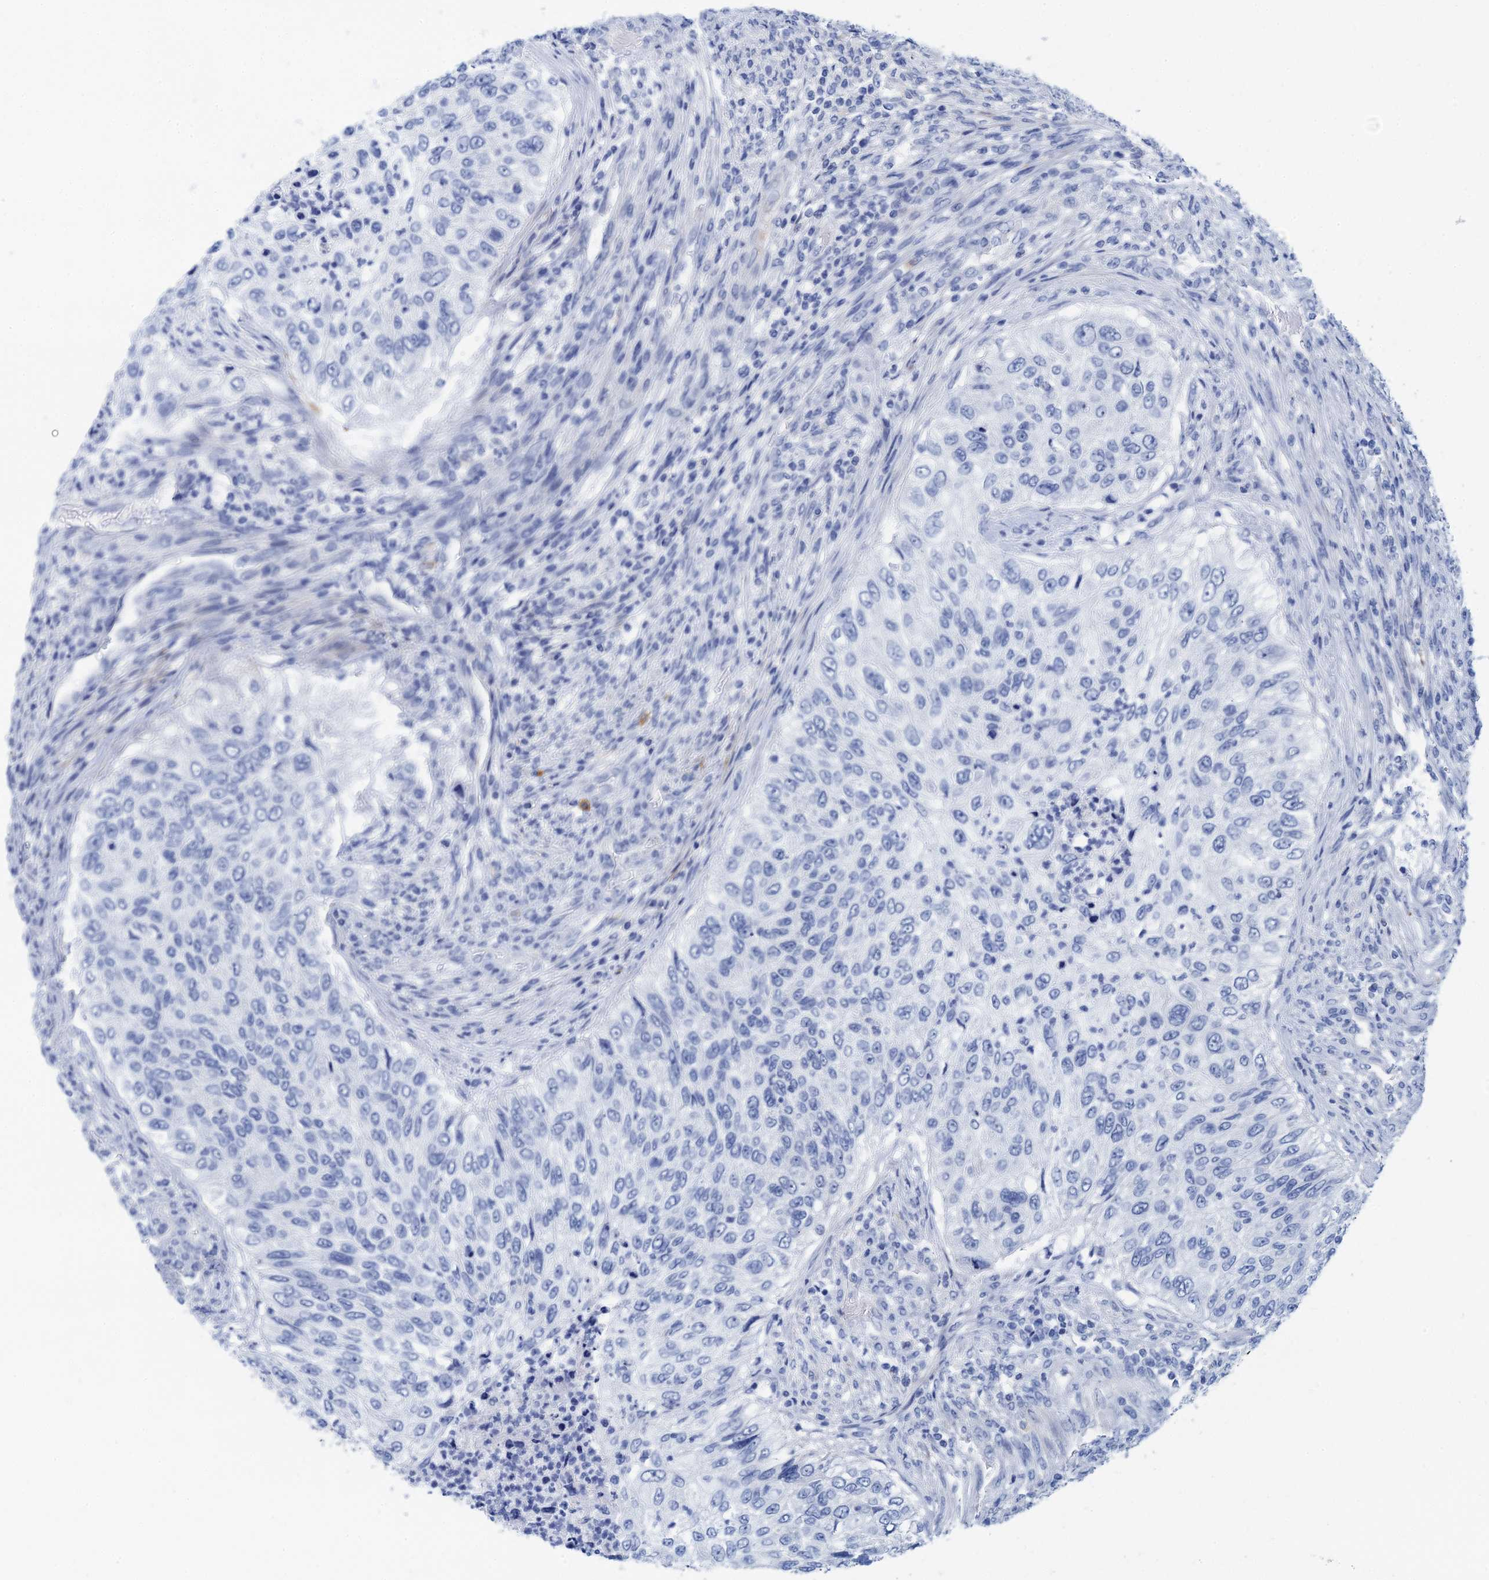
{"staining": {"intensity": "negative", "quantity": "none", "location": "none"}, "tissue": "urothelial cancer", "cell_type": "Tumor cells", "image_type": "cancer", "snomed": [{"axis": "morphology", "description": "Urothelial carcinoma, High grade"}, {"axis": "topography", "description": "Urinary bladder"}], "caption": "Immunohistochemical staining of human urothelial cancer reveals no significant positivity in tumor cells.", "gene": "NLRP10", "patient": {"sex": "female", "age": 60}}